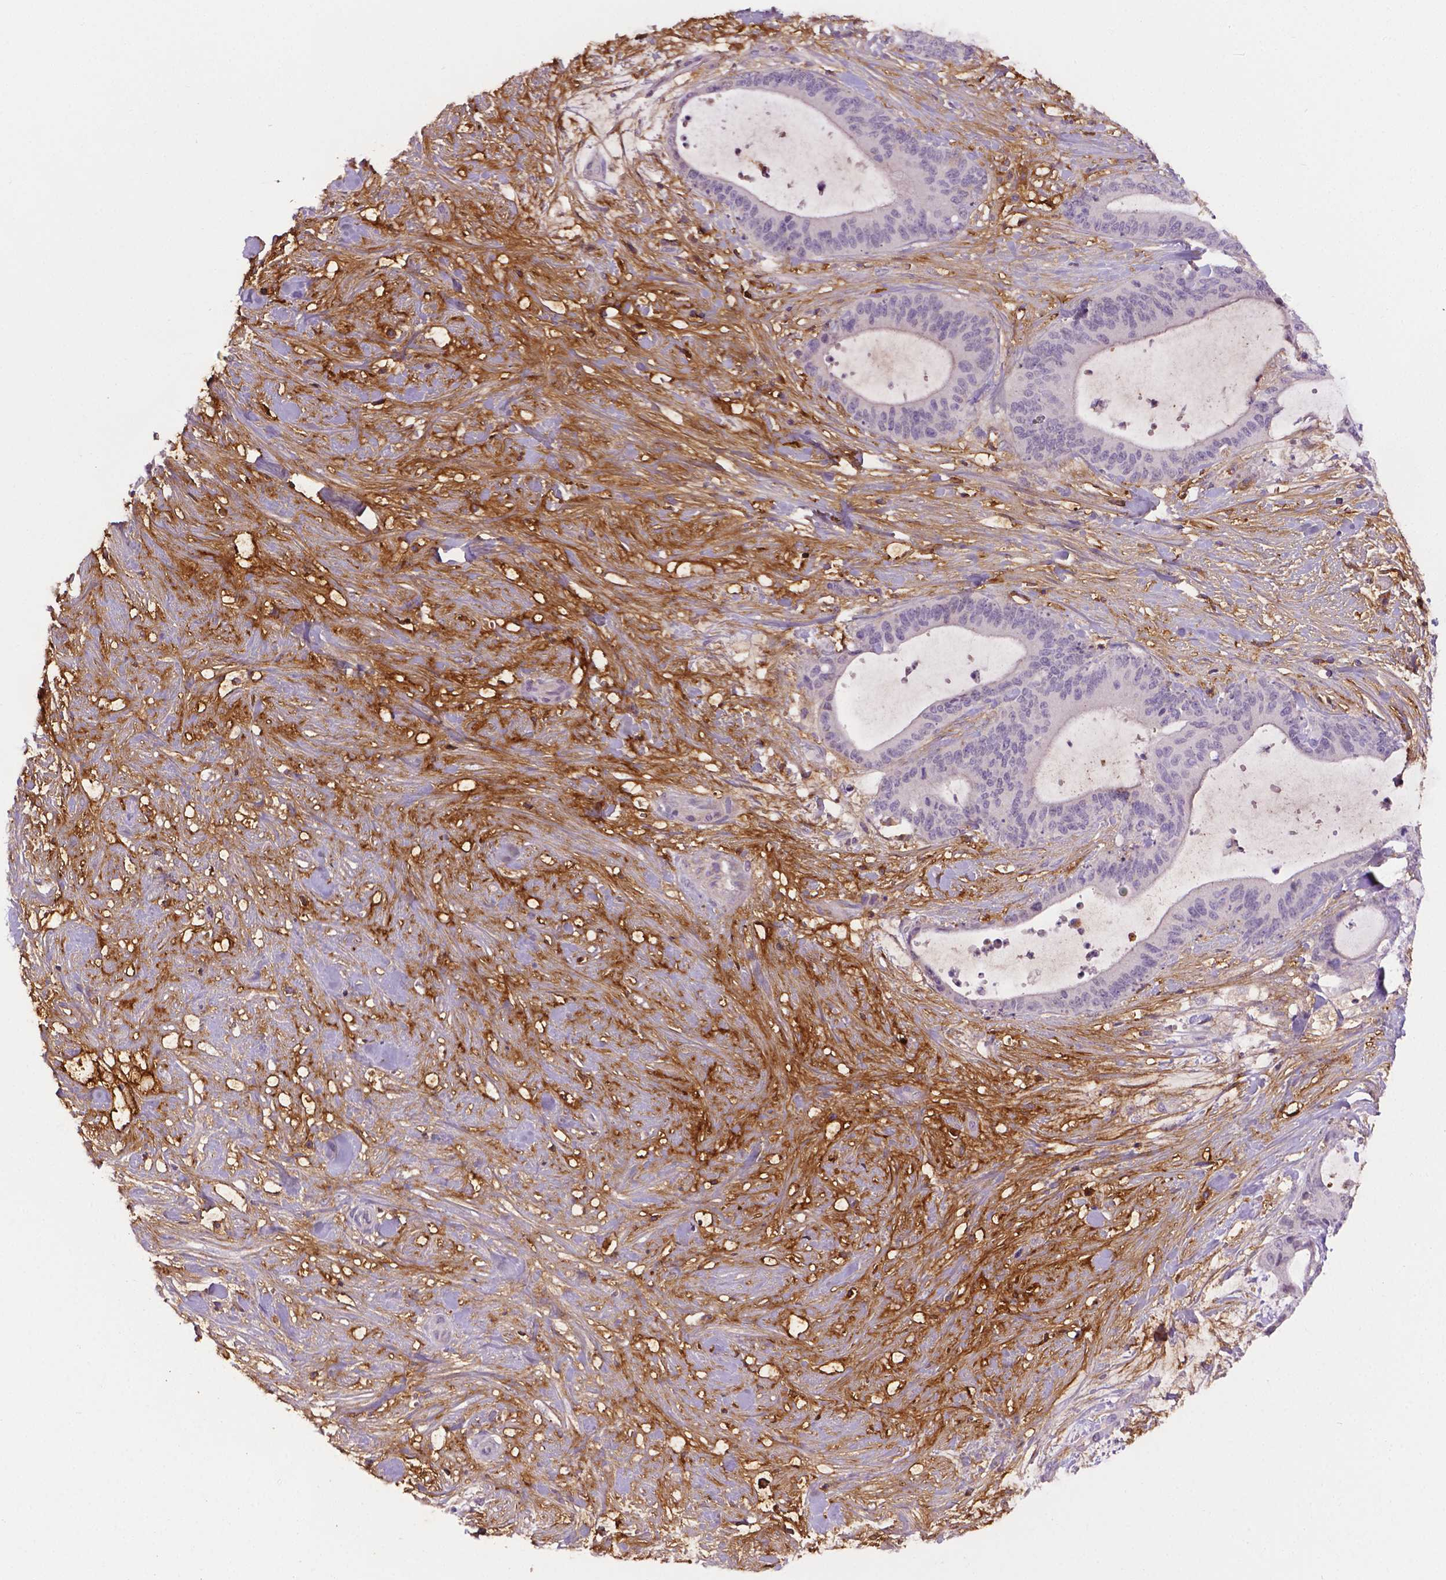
{"staining": {"intensity": "negative", "quantity": "none", "location": "none"}, "tissue": "liver cancer", "cell_type": "Tumor cells", "image_type": "cancer", "snomed": [{"axis": "morphology", "description": "Cholangiocarcinoma"}, {"axis": "topography", "description": "Liver"}], "caption": "This is a image of immunohistochemistry staining of liver cholangiocarcinoma, which shows no expression in tumor cells.", "gene": "FBLN1", "patient": {"sex": "female", "age": 73}}